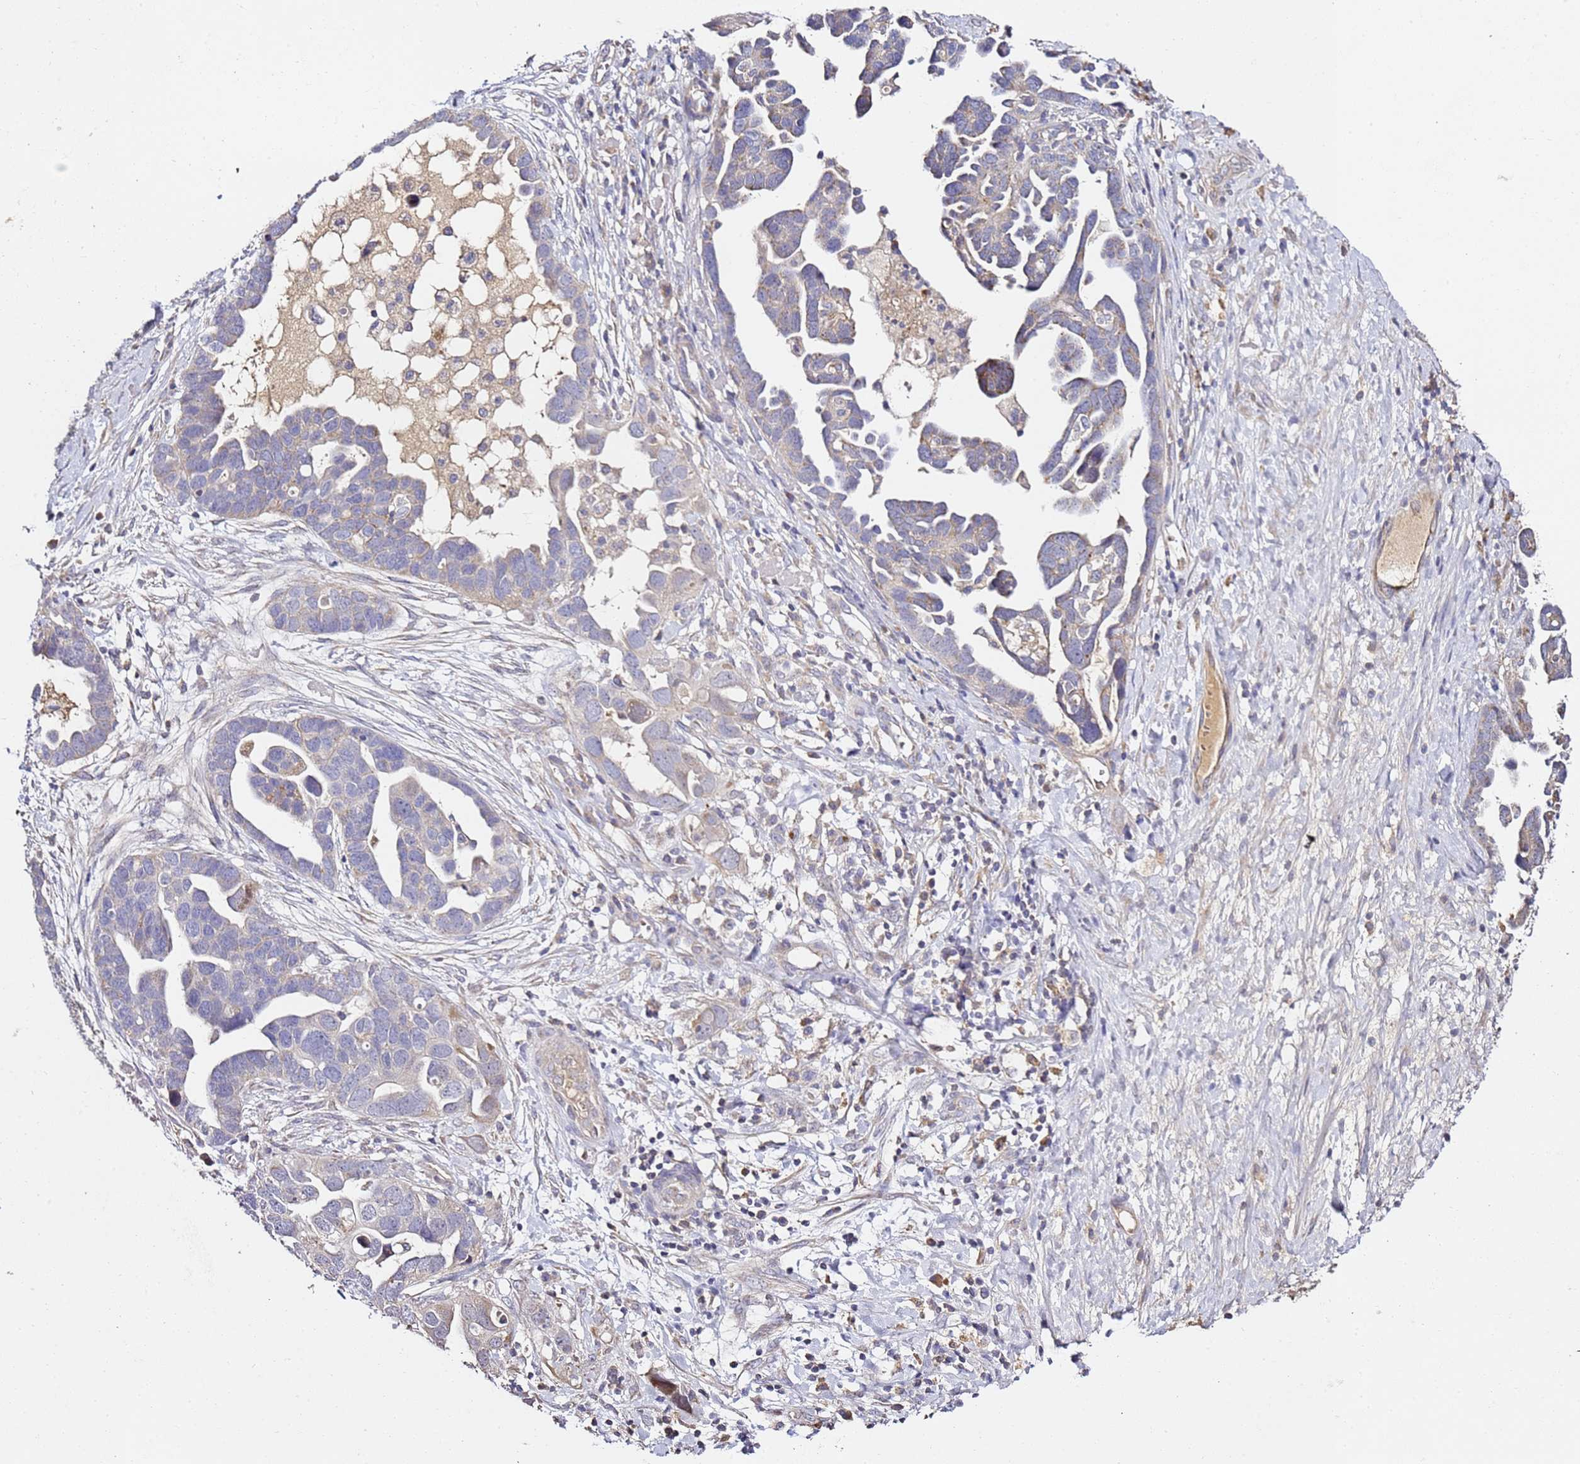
{"staining": {"intensity": "negative", "quantity": "none", "location": "none"}, "tissue": "ovarian cancer", "cell_type": "Tumor cells", "image_type": "cancer", "snomed": [{"axis": "morphology", "description": "Cystadenocarcinoma, serous, NOS"}, {"axis": "topography", "description": "Ovary"}], "caption": "DAB (3,3'-diaminobenzidine) immunohistochemical staining of human ovarian serous cystadenocarcinoma reveals no significant expression in tumor cells.", "gene": "OR2B11", "patient": {"sex": "female", "age": 54}}